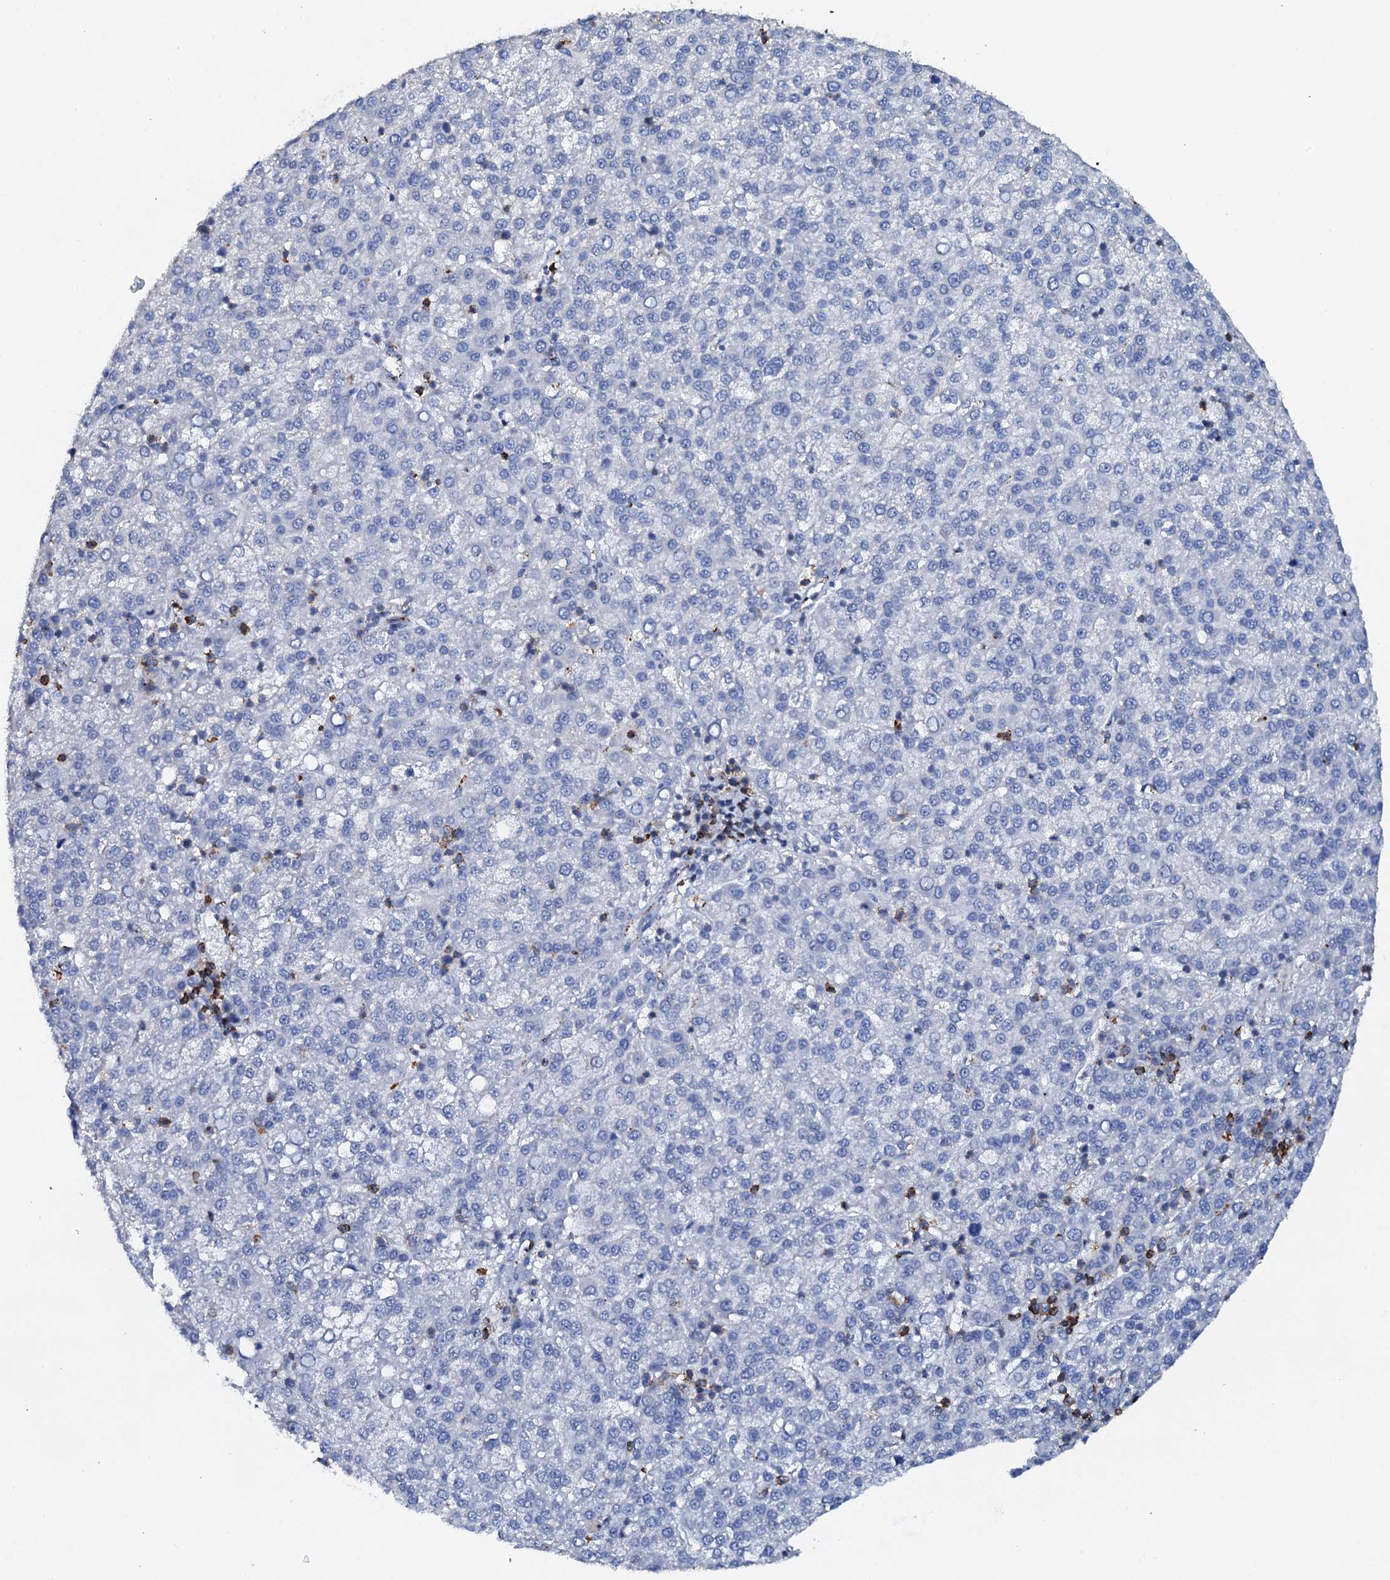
{"staining": {"intensity": "negative", "quantity": "none", "location": "none"}, "tissue": "liver cancer", "cell_type": "Tumor cells", "image_type": "cancer", "snomed": [{"axis": "morphology", "description": "Carcinoma, Hepatocellular, NOS"}, {"axis": "topography", "description": "Liver"}], "caption": "Hepatocellular carcinoma (liver) was stained to show a protein in brown. There is no significant staining in tumor cells.", "gene": "MS4A4E", "patient": {"sex": "female", "age": 58}}